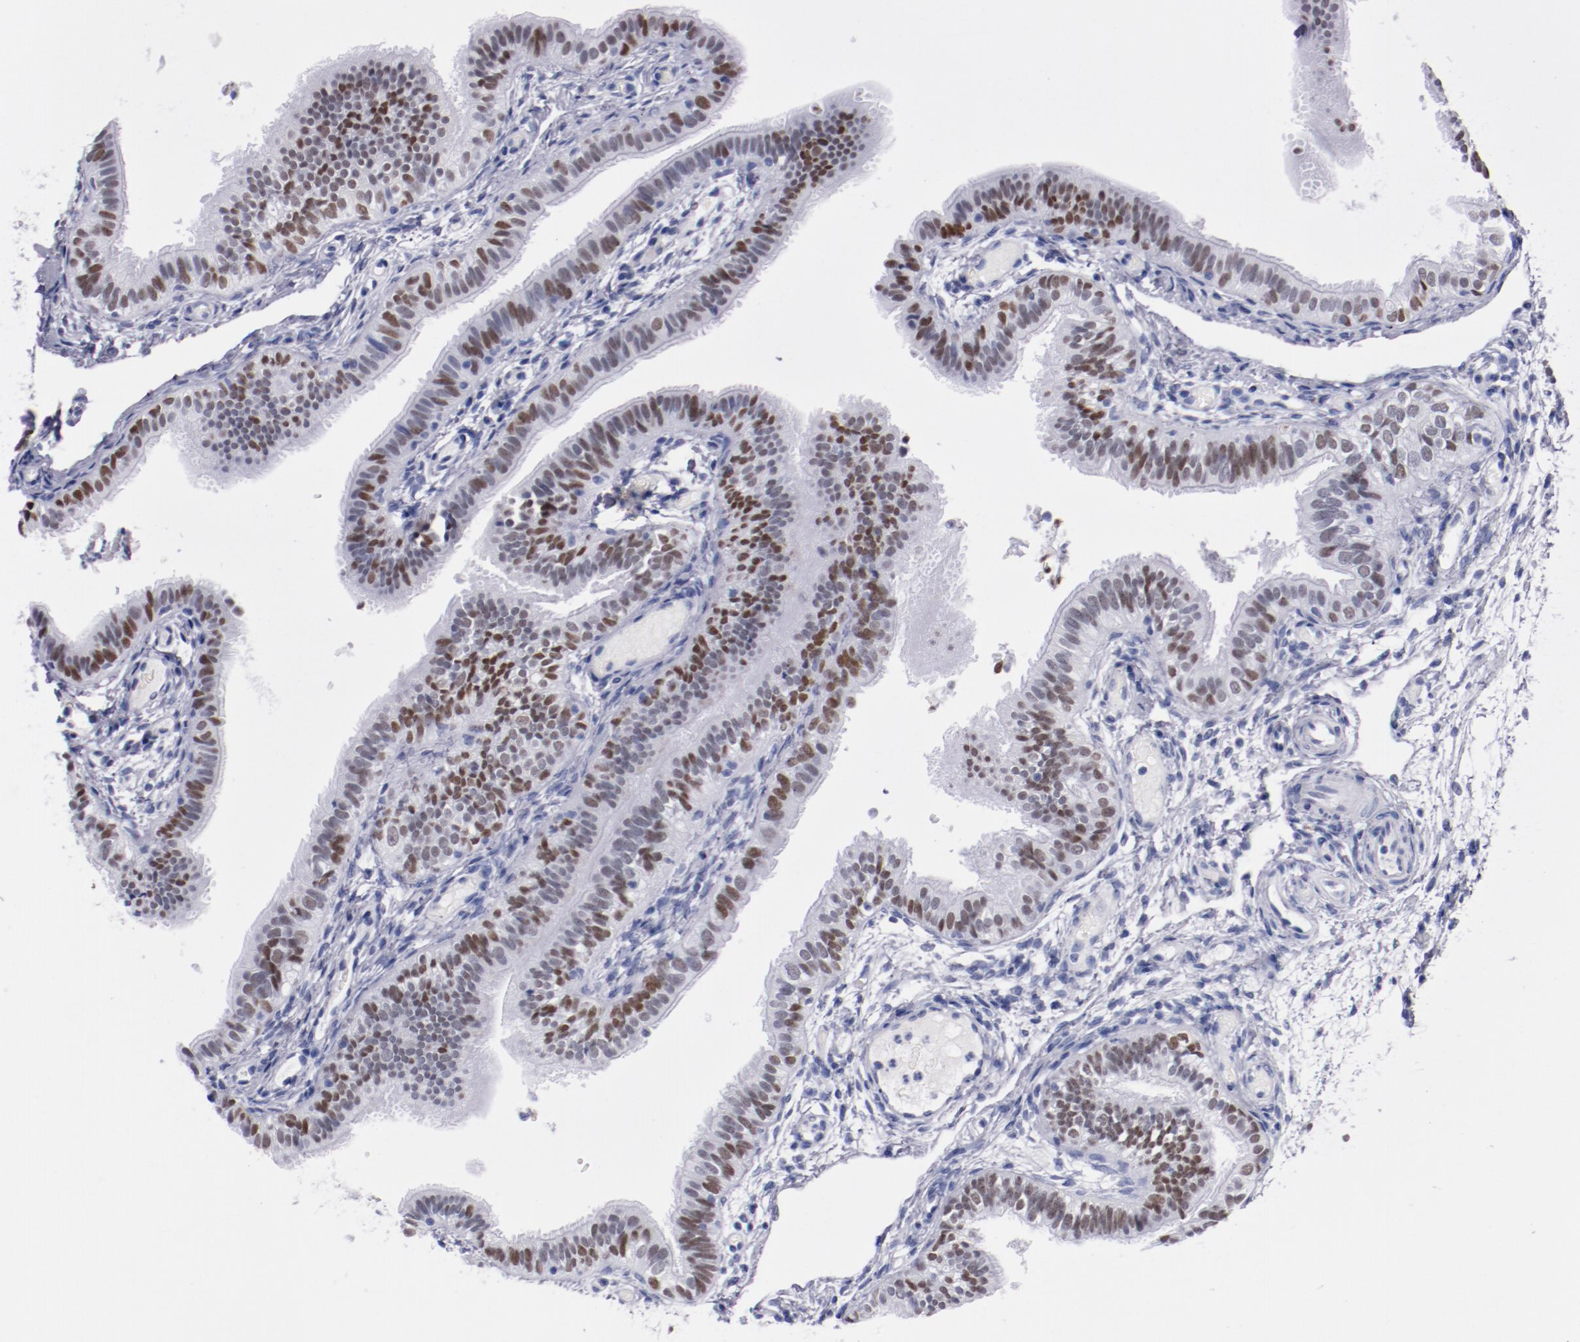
{"staining": {"intensity": "weak", "quantity": "25%-75%", "location": "nuclear"}, "tissue": "fallopian tube", "cell_type": "Glandular cells", "image_type": "normal", "snomed": [{"axis": "morphology", "description": "Normal tissue, NOS"}, {"axis": "morphology", "description": "Dermoid, NOS"}, {"axis": "topography", "description": "Fallopian tube"}], "caption": "Fallopian tube stained for a protein (brown) shows weak nuclear positive expression in approximately 25%-75% of glandular cells.", "gene": "HNF1B", "patient": {"sex": "female", "age": 33}}